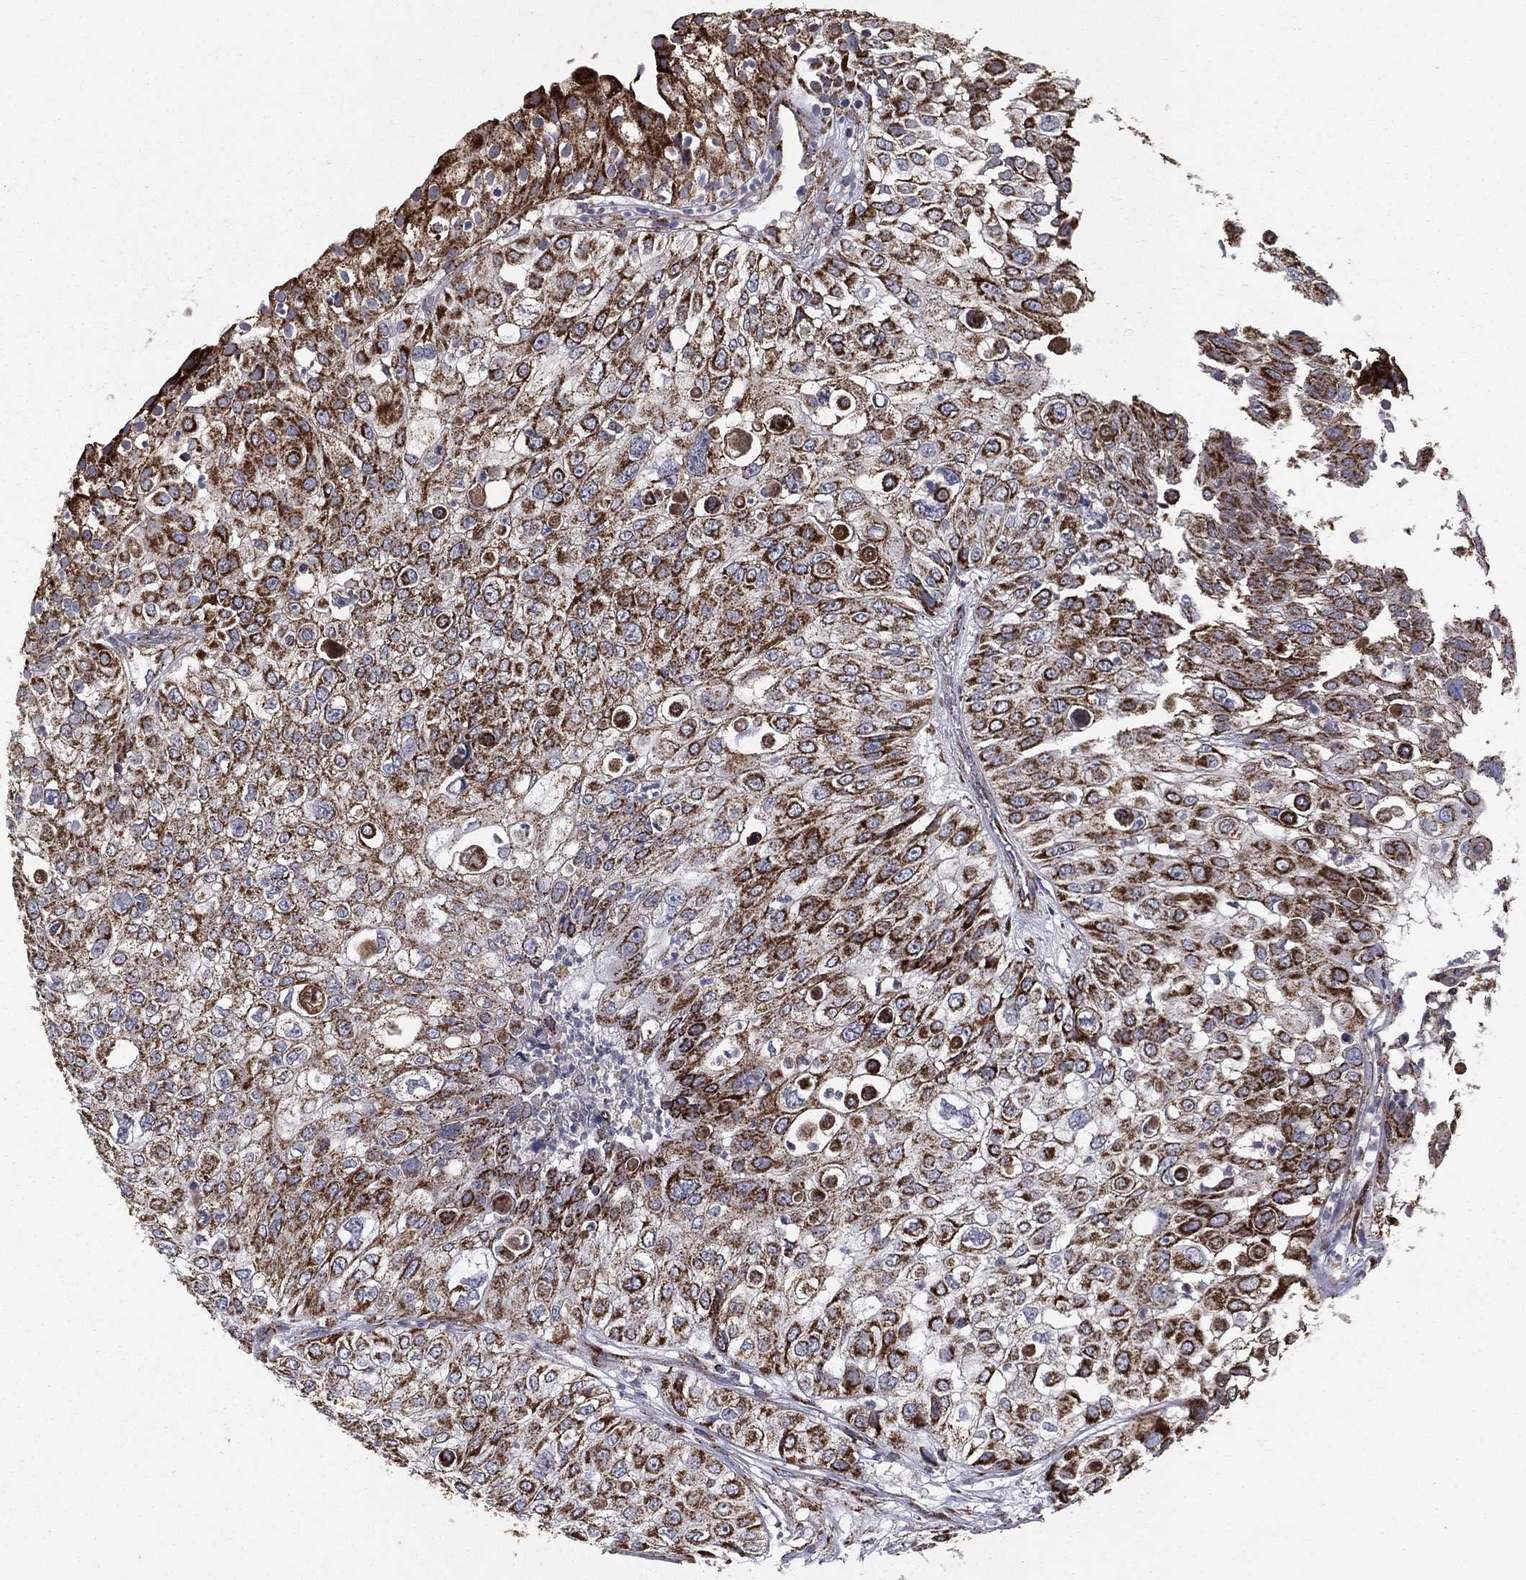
{"staining": {"intensity": "strong", "quantity": ">75%", "location": "cytoplasmic/membranous"}, "tissue": "urothelial cancer", "cell_type": "Tumor cells", "image_type": "cancer", "snomed": [{"axis": "morphology", "description": "Urothelial carcinoma, High grade"}, {"axis": "topography", "description": "Urinary bladder"}], "caption": "Protein expression by immunohistochemistry displays strong cytoplasmic/membranous positivity in approximately >75% of tumor cells in urothelial cancer.", "gene": "GOT2", "patient": {"sex": "female", "age": 79}}